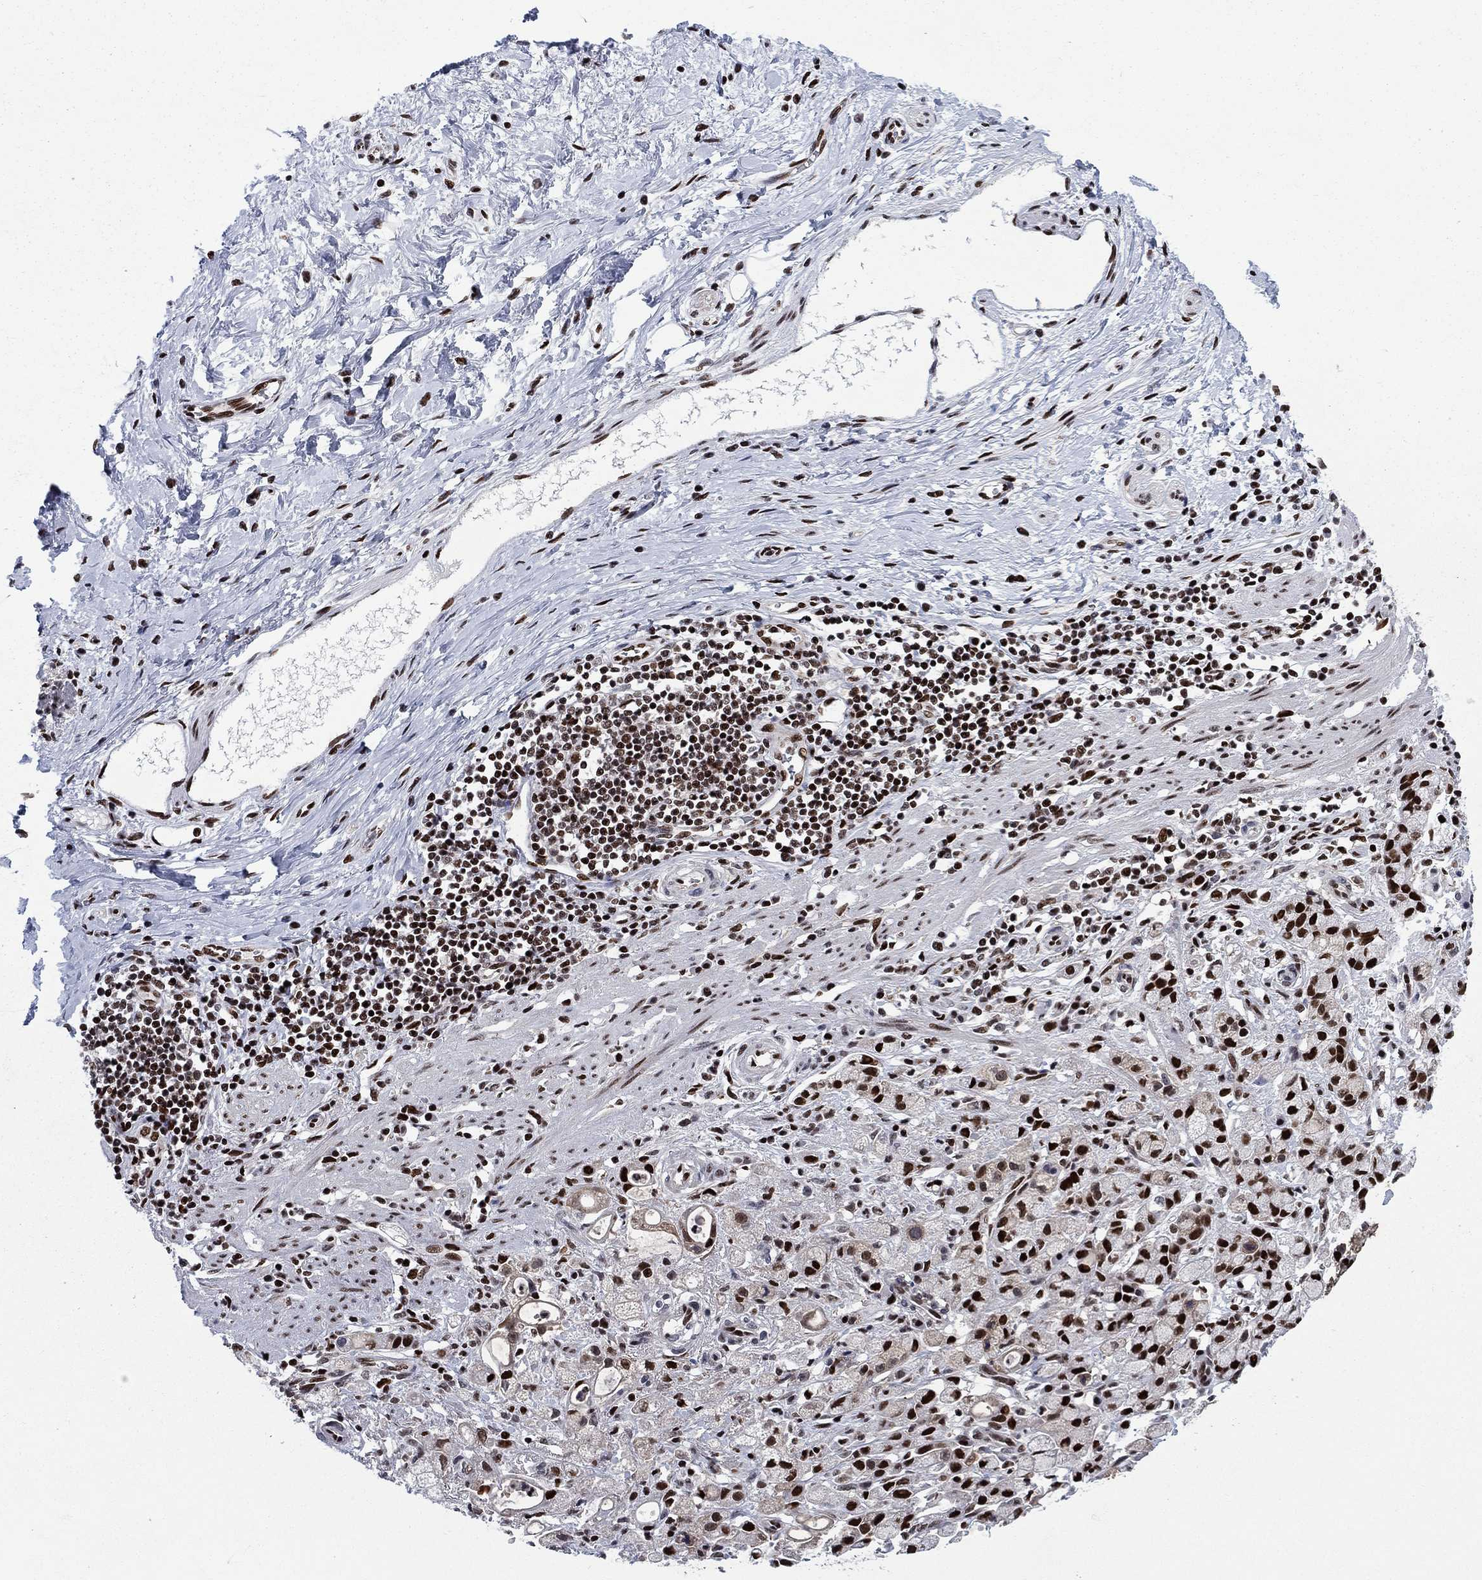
{"staining": {"intensity": "strong", "quantity": ">75%", "location": "nuclear"}, "tissue": "stomach cancer", "cell_type": "Tumor cells", "image_type": "cancer", "snomed": [{"axis": "morphology", "description": "Adenocarcinoma, NOS"}, {"axis": "topography", "description": "Stomach"}], "caption": "Stomach cancer (adenocarcinoma) stained with a protein marker reveals strong staining in tumor cells.", "gene": "RPRD1B", "patient": {"sex": "male", "age": 58}}